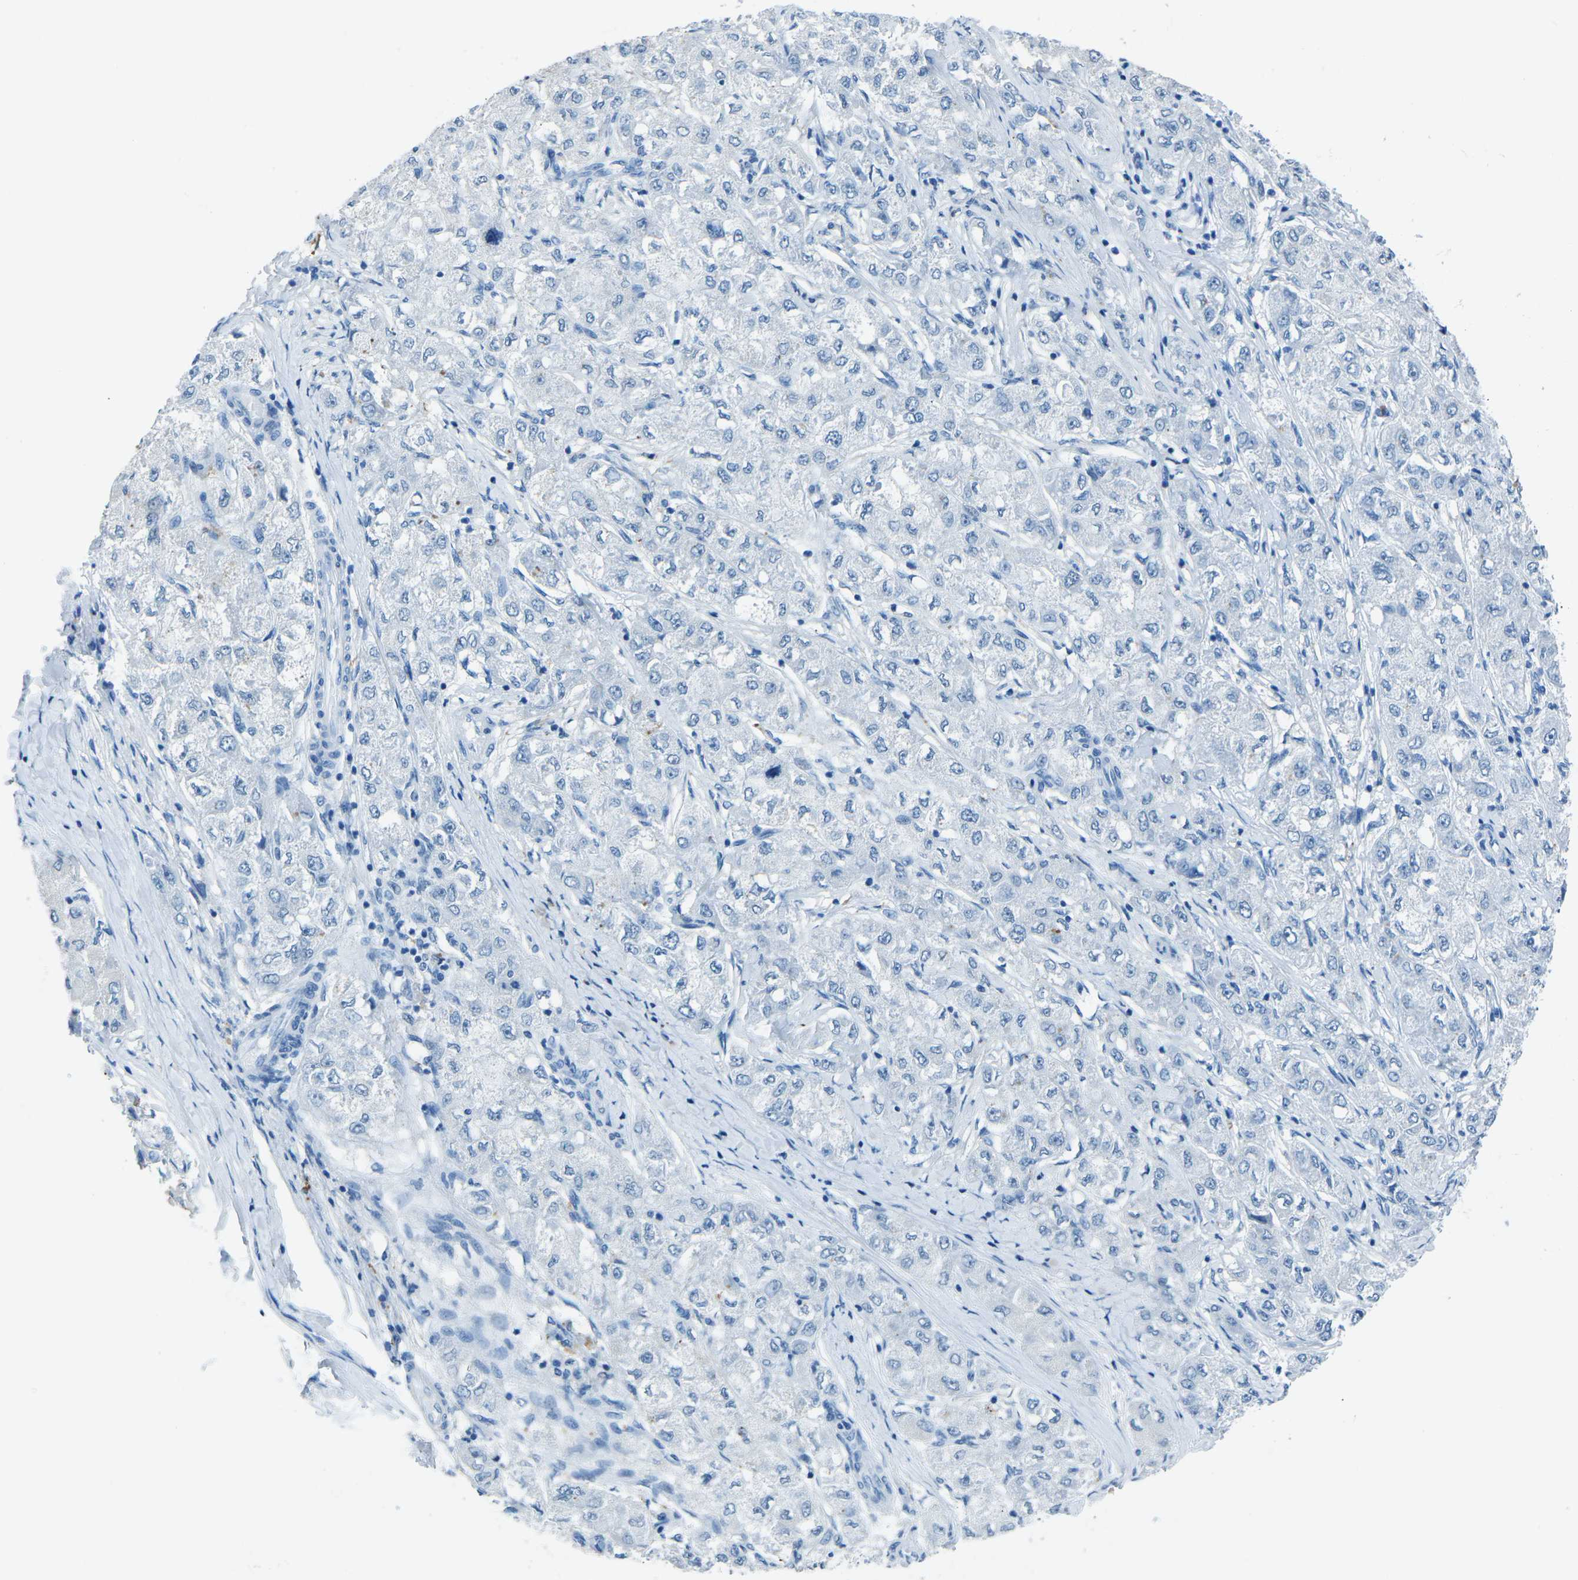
{"staining": {"intensity": "negative", "quantity": "none", "location": "none"}, "tissue": "liver cancer", "cell_type": "Tumor cells", "image_type": "cancer", "snomed": [{"axis": "morphology", "description": "Carcinoma, Hepatocellular, NOS"}, {"axis": "topography", "description": "Liver"}], "caption": "High power microscopy image of an immunohistochemistry histopathology image of hepatocellular carcinoma (liver), revealing no significant expression in tumor cells.", "gene": "MYH8", "patient": {"sex": "male", "age": 80}}